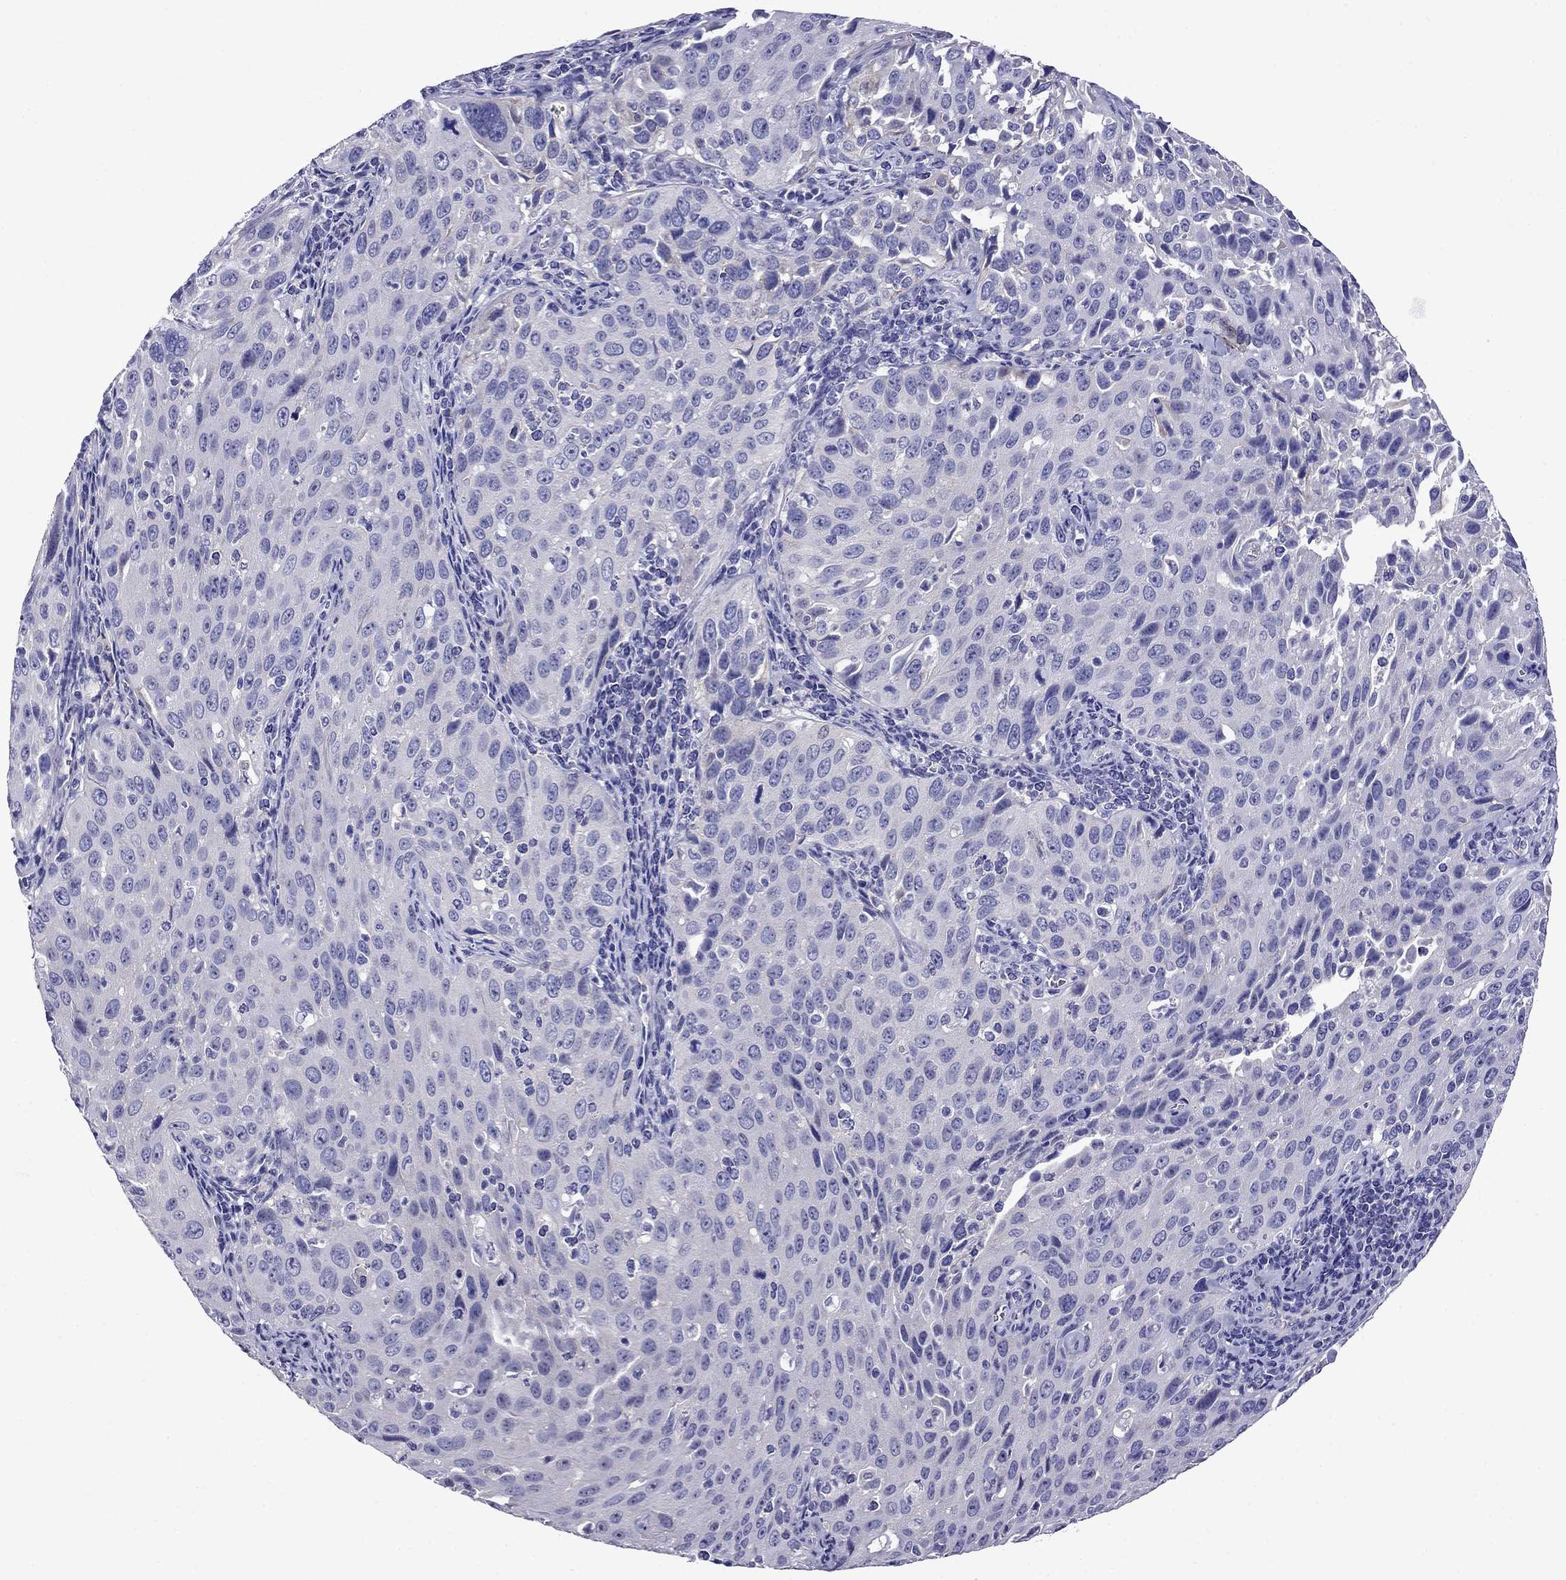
{"staining": {"intensity": "negative", "quantity": "none", "location": "none"}, "tissue": "cervical cancer", "cell_type": "Tumor cells", "image_type": "cancer", "snomed": [{"axis": "morphology", "description": "Squamous cell carcinoma, NOS"}, {"axis": "topography", "description": "Cervix"}], "caption": "An immunohistochemistry micrograph of squamous cell carcinoma (cervical) is shown. There is no staining in tumor cells of squamous cell carcinoma (cervical).", "gene": "SCG2", "patient": {"sex": "female", "age": 26}}